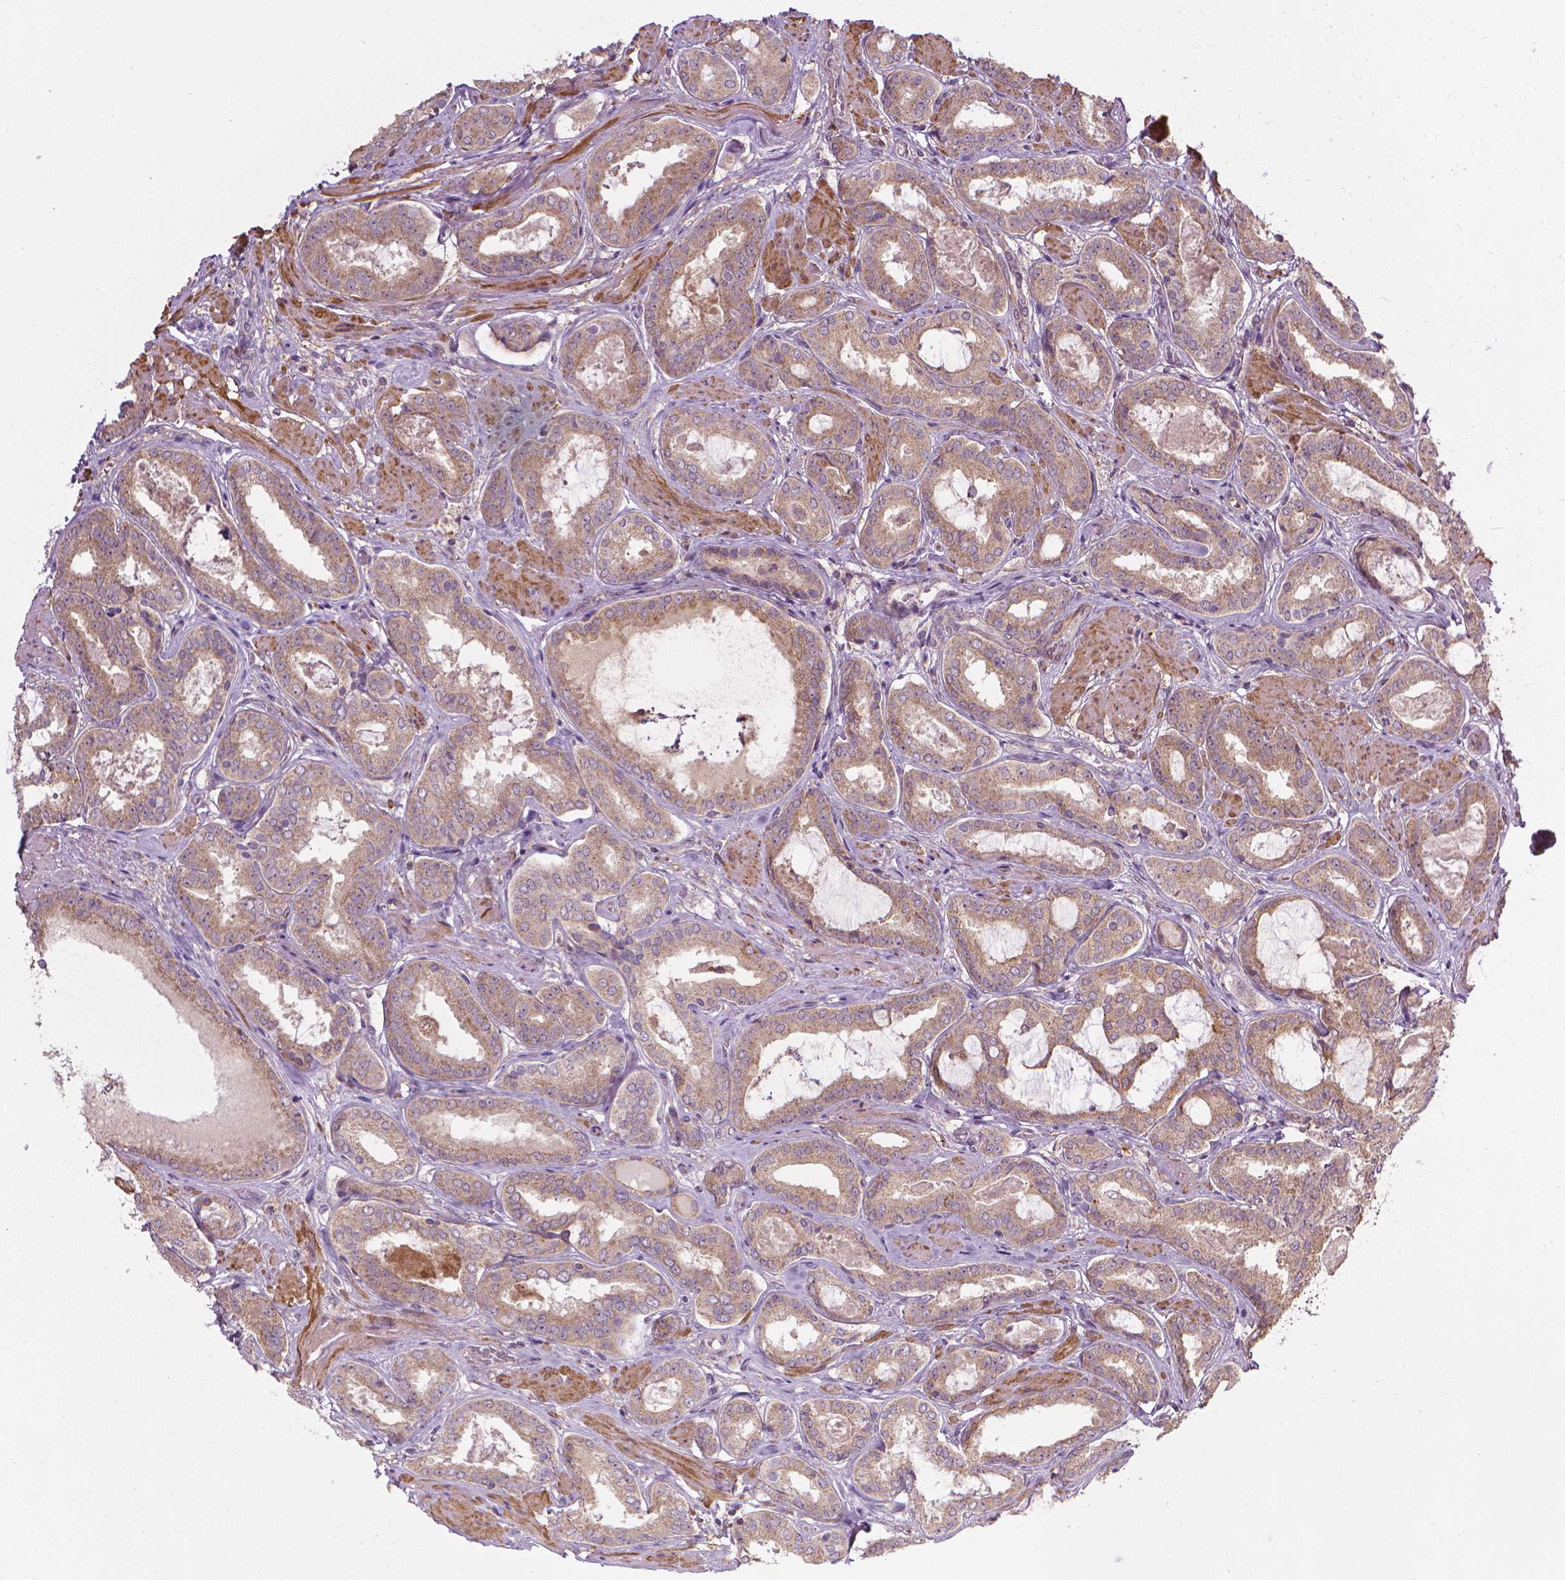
{"staining": {"intensity": "negative", "quantity": "none", "location": "none"}, "tissue": "prostate cancer", "cell_type": "Tumor cells", "image_type": "cancer", "snomed": [{"axis": "morphology", "description": "Adenocarcinoma, High grade"}, {"axis": "topography", "description": "Prostate"}], "caption": "High power microscopy micrograph of an immunohistochemistry (IHC) micrograph of prostate cancer (high-grade adenocarcinoma), revealing no significant staining in tumor cells.", "gene": "PRAG1", "patient": {"sex": "male", "age": 63}}